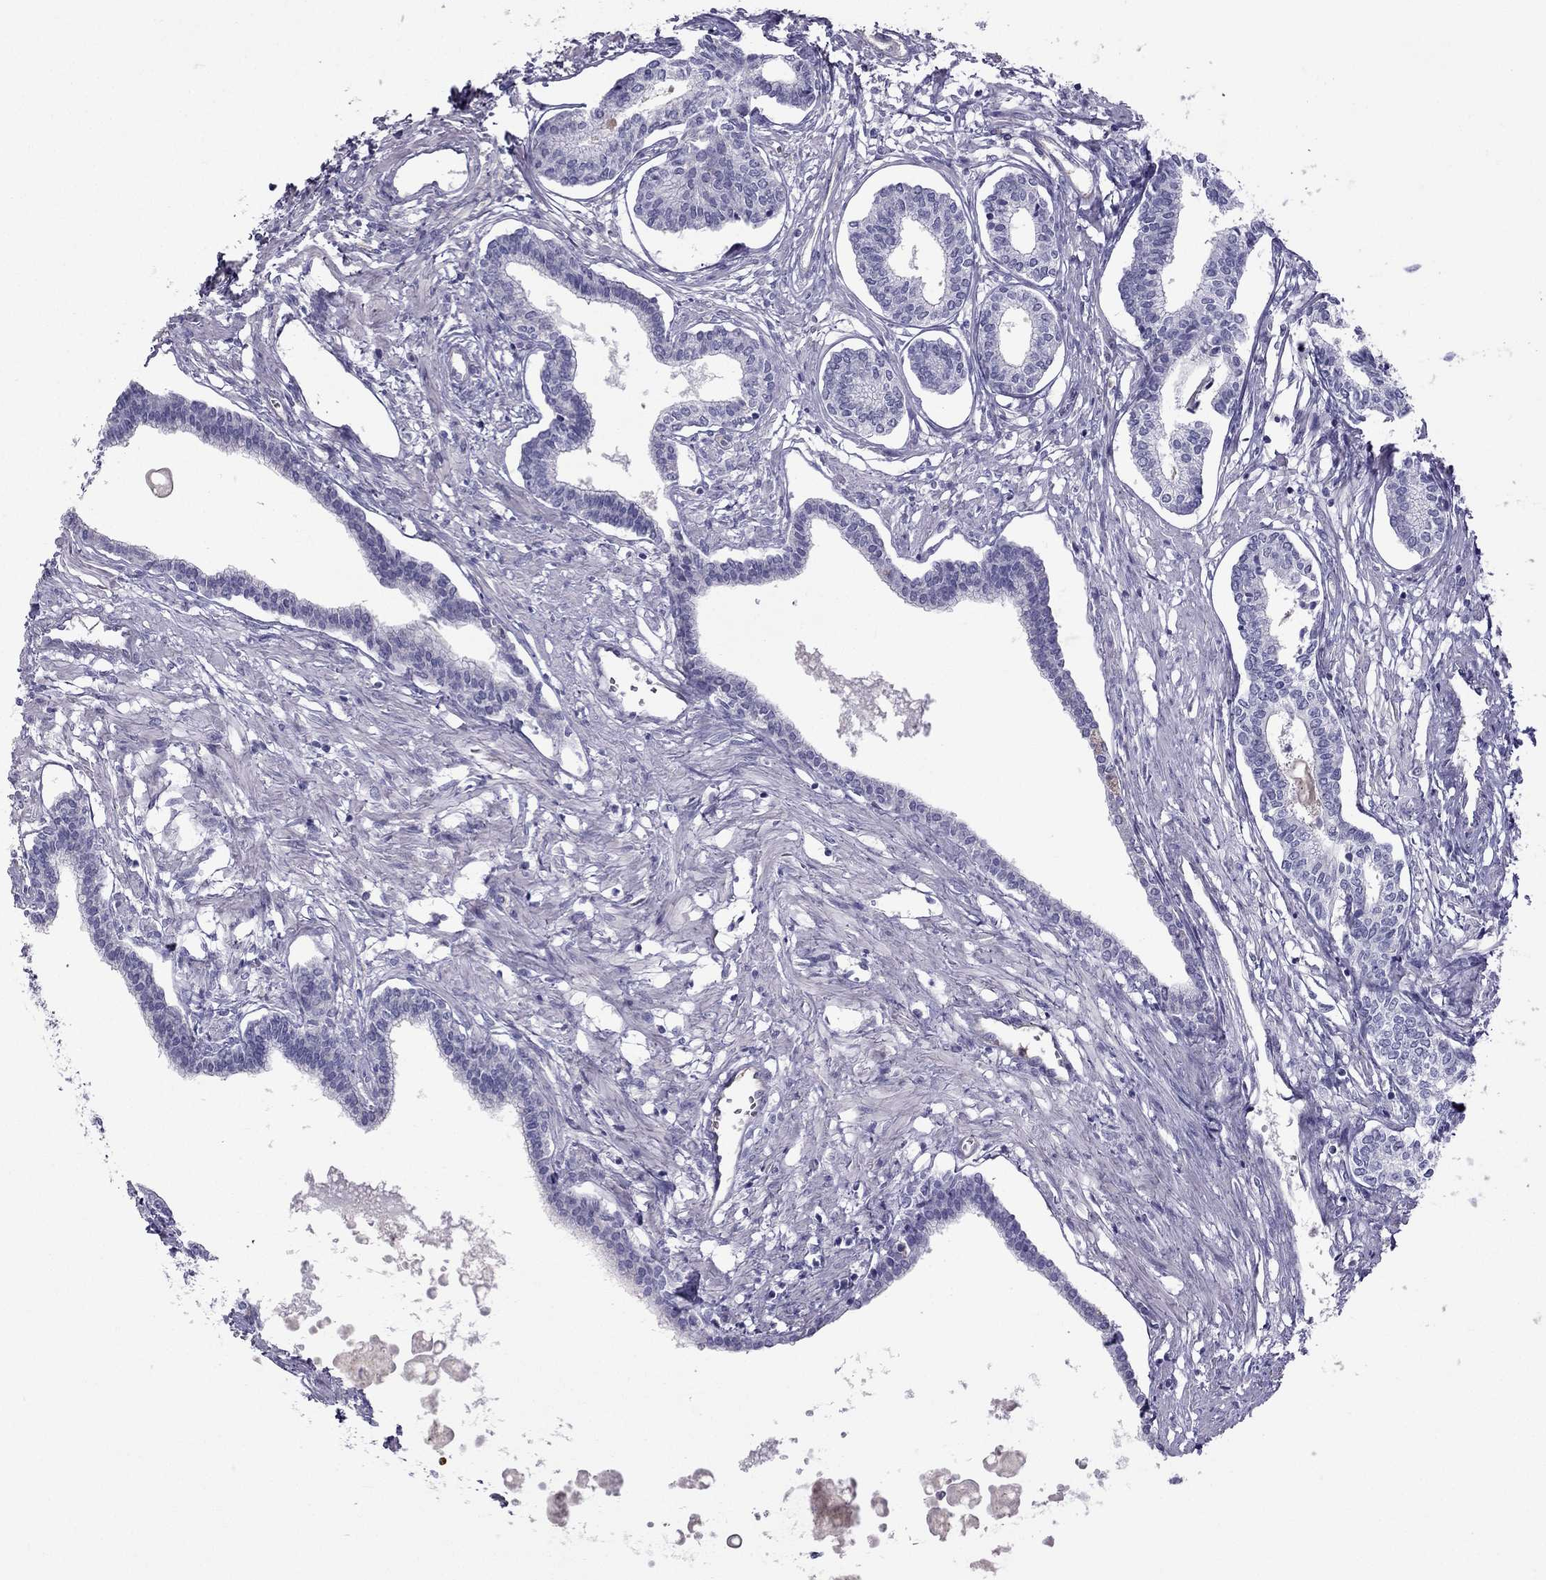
{"staining": {"intensity": "negative", "quantity": "none", "location": "none"}, "tissue": "prostate", "cell_type": "Glandular cells", "image_type": "normal", "snomed": [{"axis": "morphology", "description": "Normal tissue, NOS"}, {"axis": "topography", "description": "Prostate"}], "caption": "Immunohistochemical staining of benign human prostate reveals no significant positivity in glandular cells. (DAB immunohistochemistry (IHC) visualized using brightfield microscopy, high magnification).", "gene": "STOML3", "patient": {"sex": "male", "age": 60}}